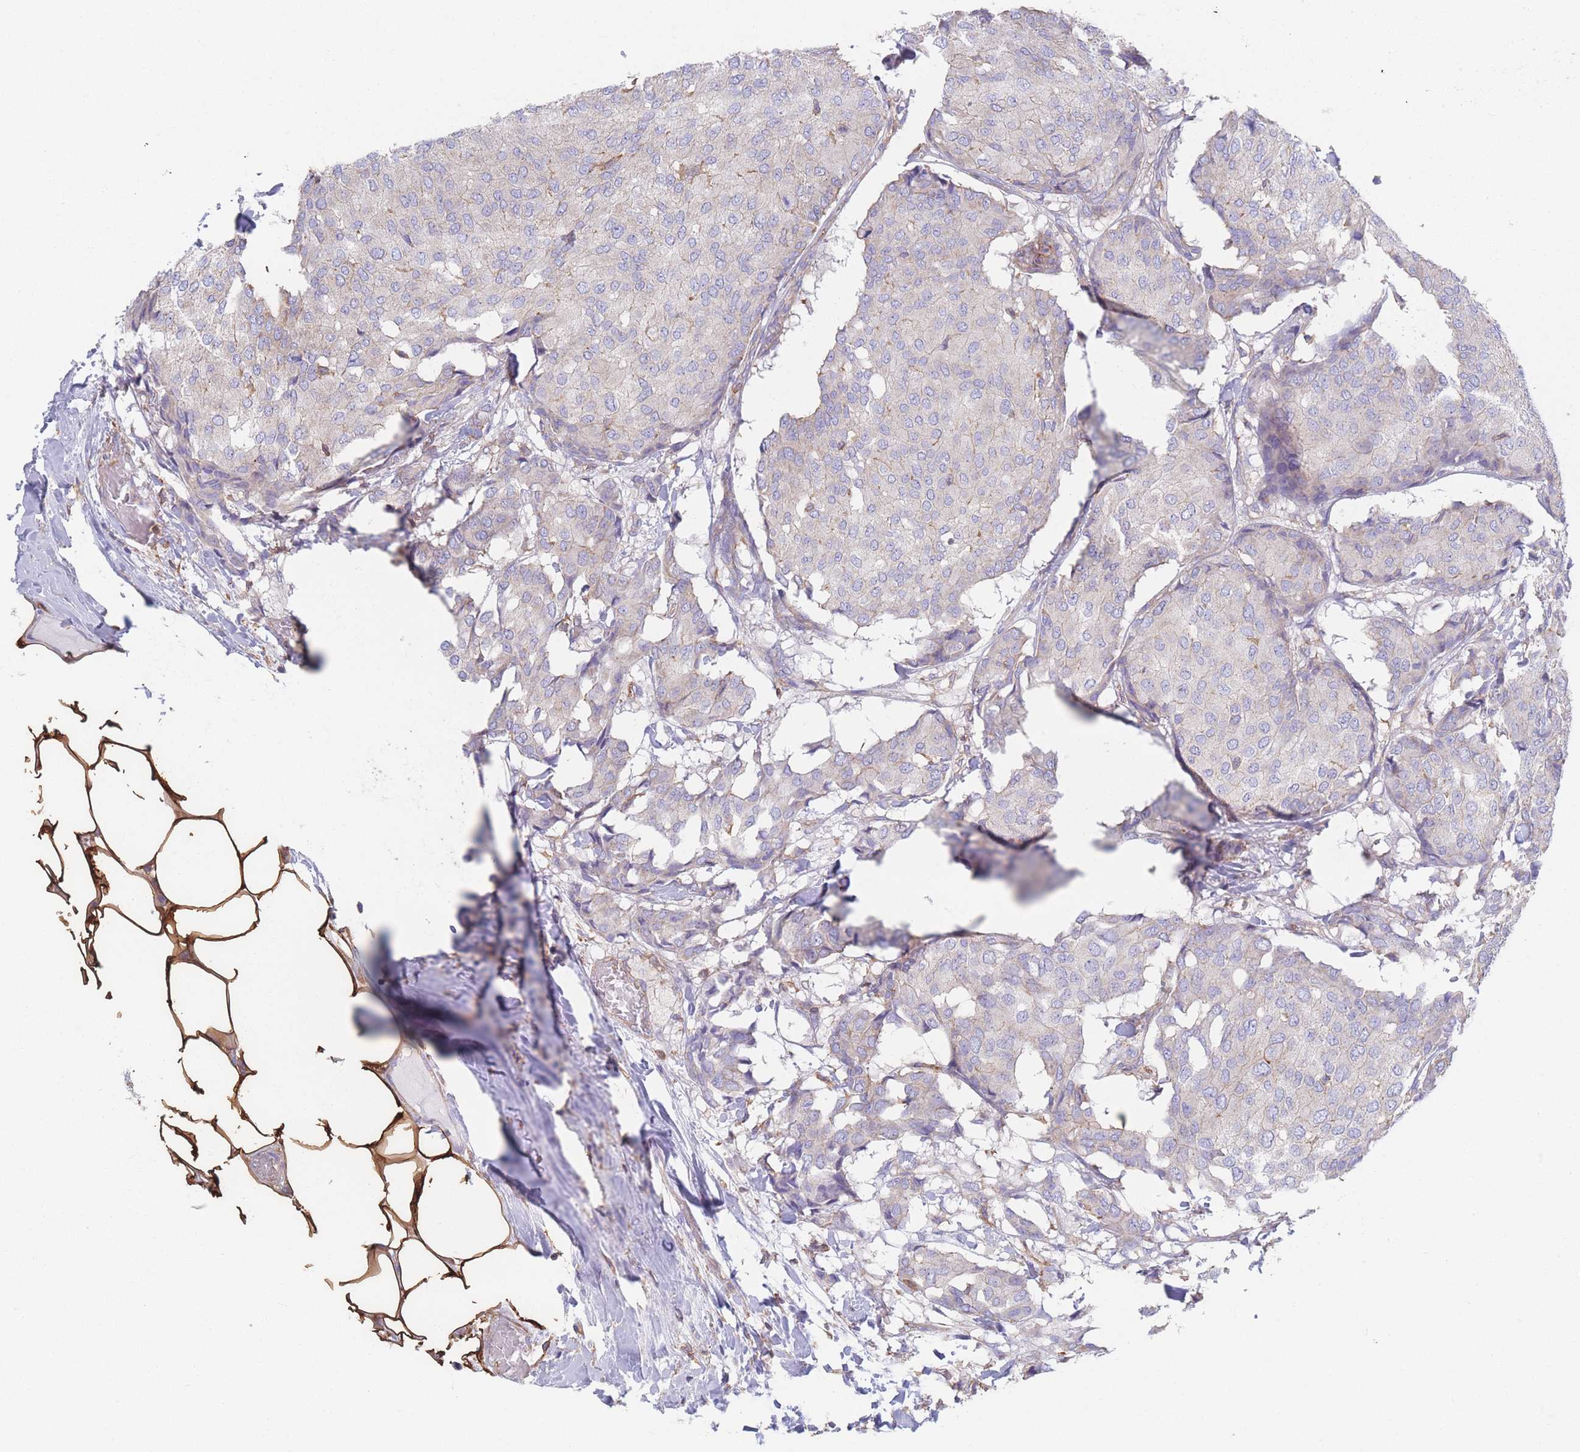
{"staining": {"intensity": "negative", "quantity": "none", "location": "none"}, "tissue": "breast cancer", "cell_type": "Tumor cells", "image_type": "cancer", "snomed": [{"axis": "morphology", "description": "Duct carcinoma"}, {"axis": "topography", "description": "Breast"}], "caption": "Tumor cells show no significant staining in breast intraductal carcinoma.", "gene": "ADH1A", "patient": {"sex": "female", "age": 75}}